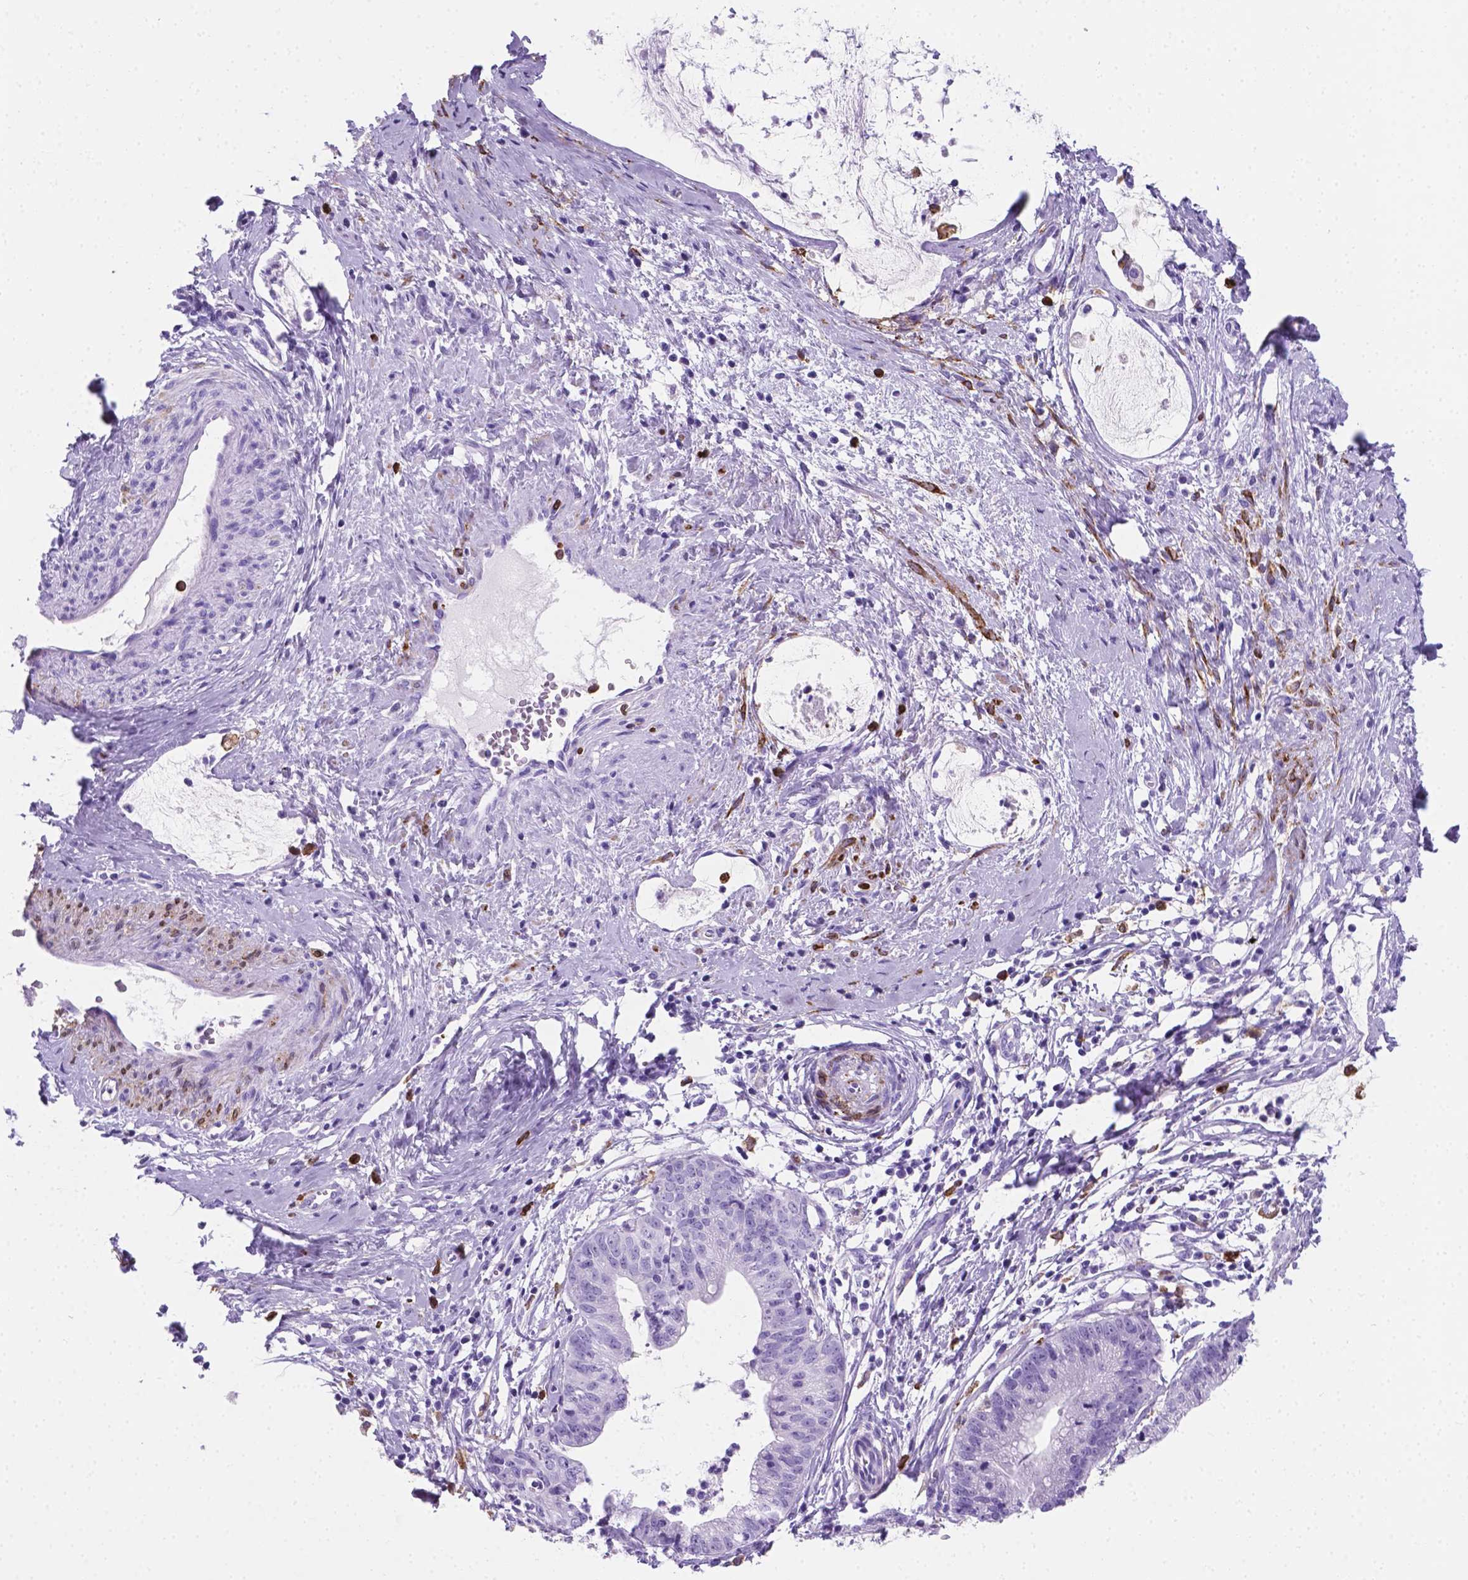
{"staining": {"intensity": "negative", "quantity": "none", "location": "none"}, "tissue": "cervical cancer", "cell_type": "Tumor cells", "image_type": "cancer", "snomed": [{"axis": "morphology", "description": "Normal tissue, NOS"}, {"axis": "morphology", "description": "Adenocarcinoma, NOS"}, {"axis": "topography", "description": "Cervix"}], "caption": "IHC micrograph of cervical cancer stained for a protein (brown), which reveals no expression in tumor cells.", "gene": "MACF1", "patient": {"sex": "female", "age": 38}}